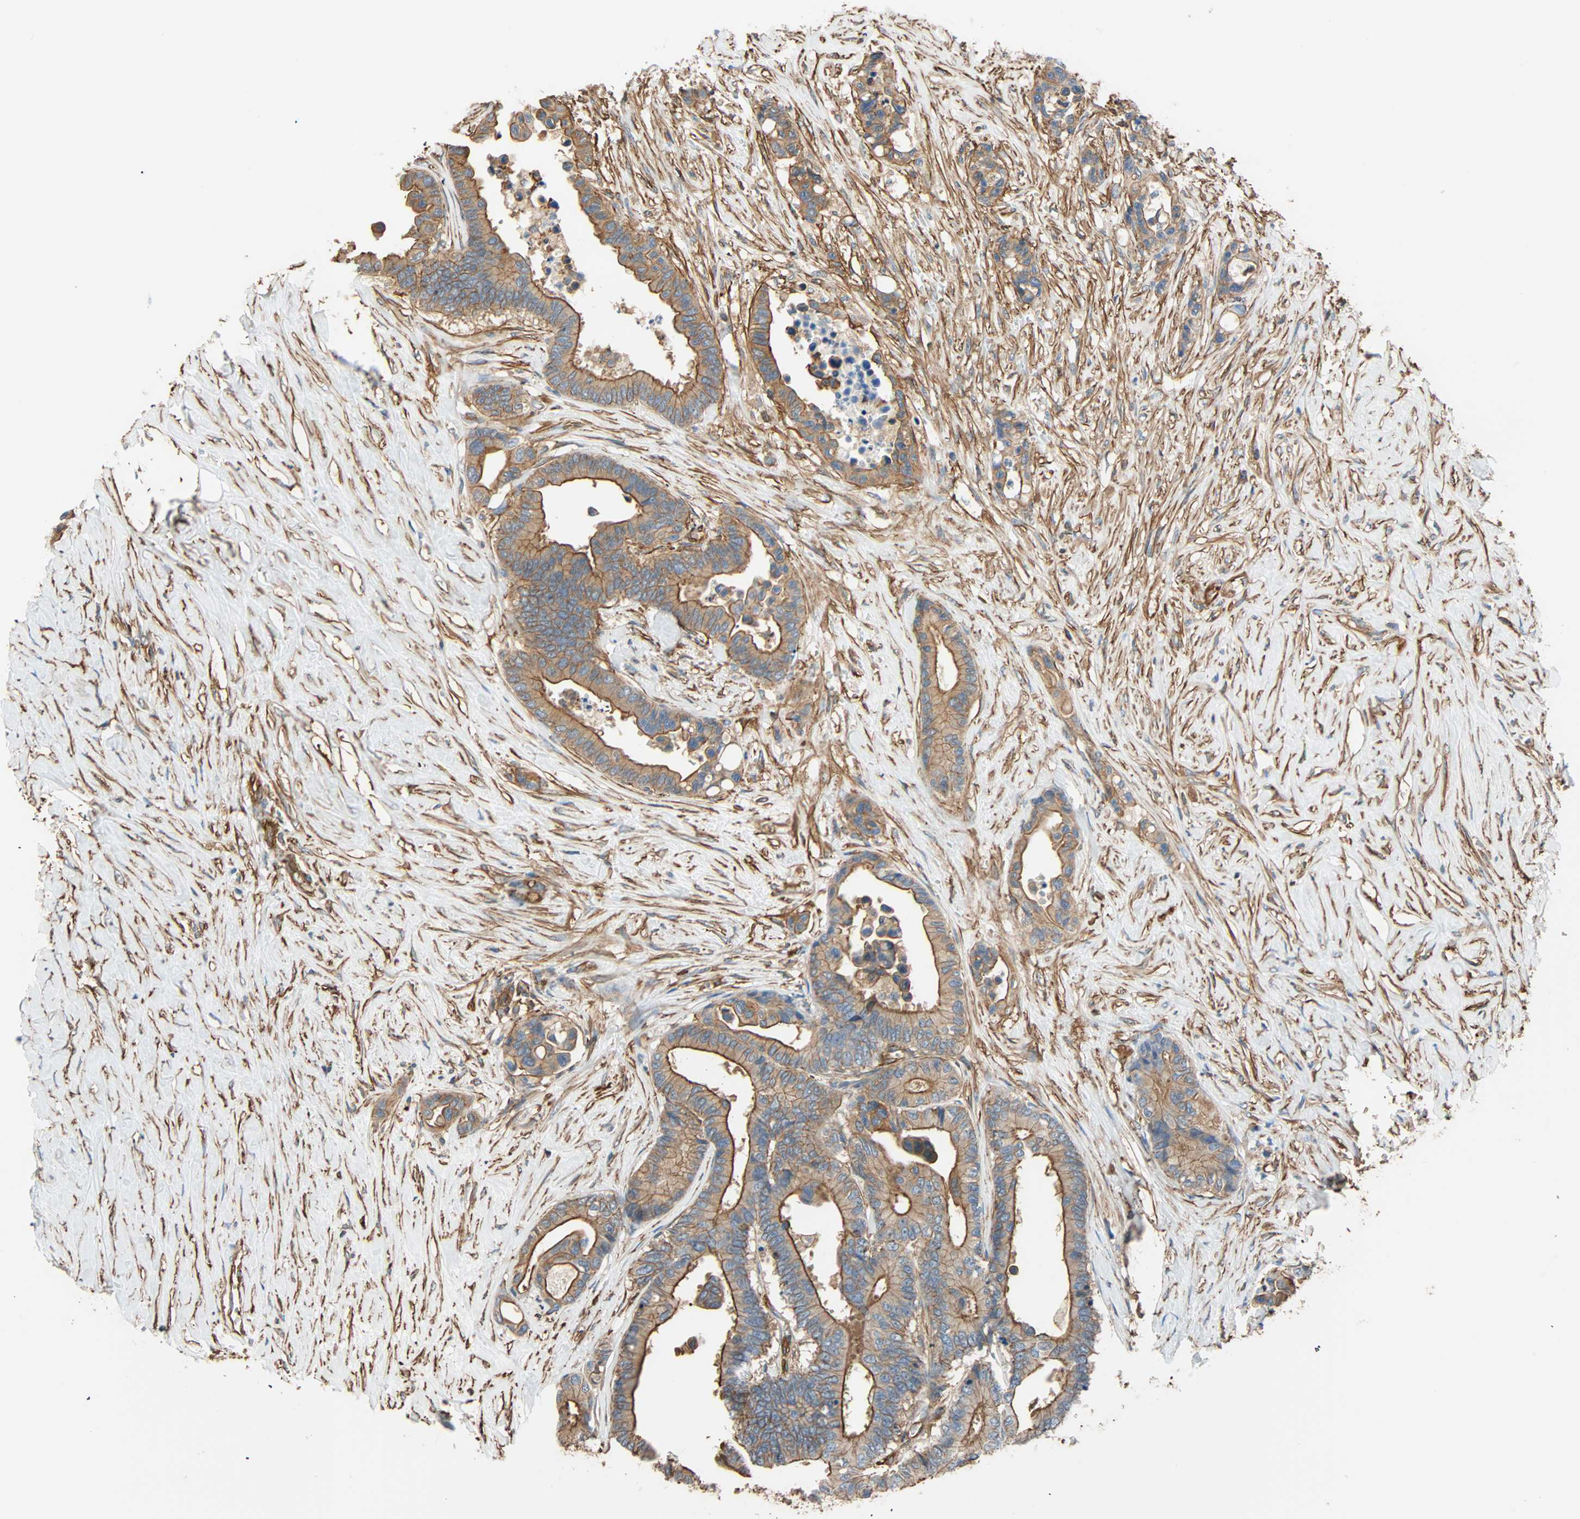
{"staining": {"intensity": "moderate", "quantity": ">75%", "location": "cytoplasmic/membranous"}, "tissue": "colorectal cancer", "cell_type": "Tumor cells", "image_type": "cancer", "snomed": [{"axis": "morphology", "description": "Normal tissue, NOS"}, {"axis": "morphology", "description": "Adenocarcinoma, NOS"}, {"axis": "topography", "description": "Colon"}], "caption": "Colorectal adenocarcinoma stained with a protein marker demonstrates moderate staining in tumor cells.", "gene": "GALNT10", "patient": {"sex": "male", "age": 82}}